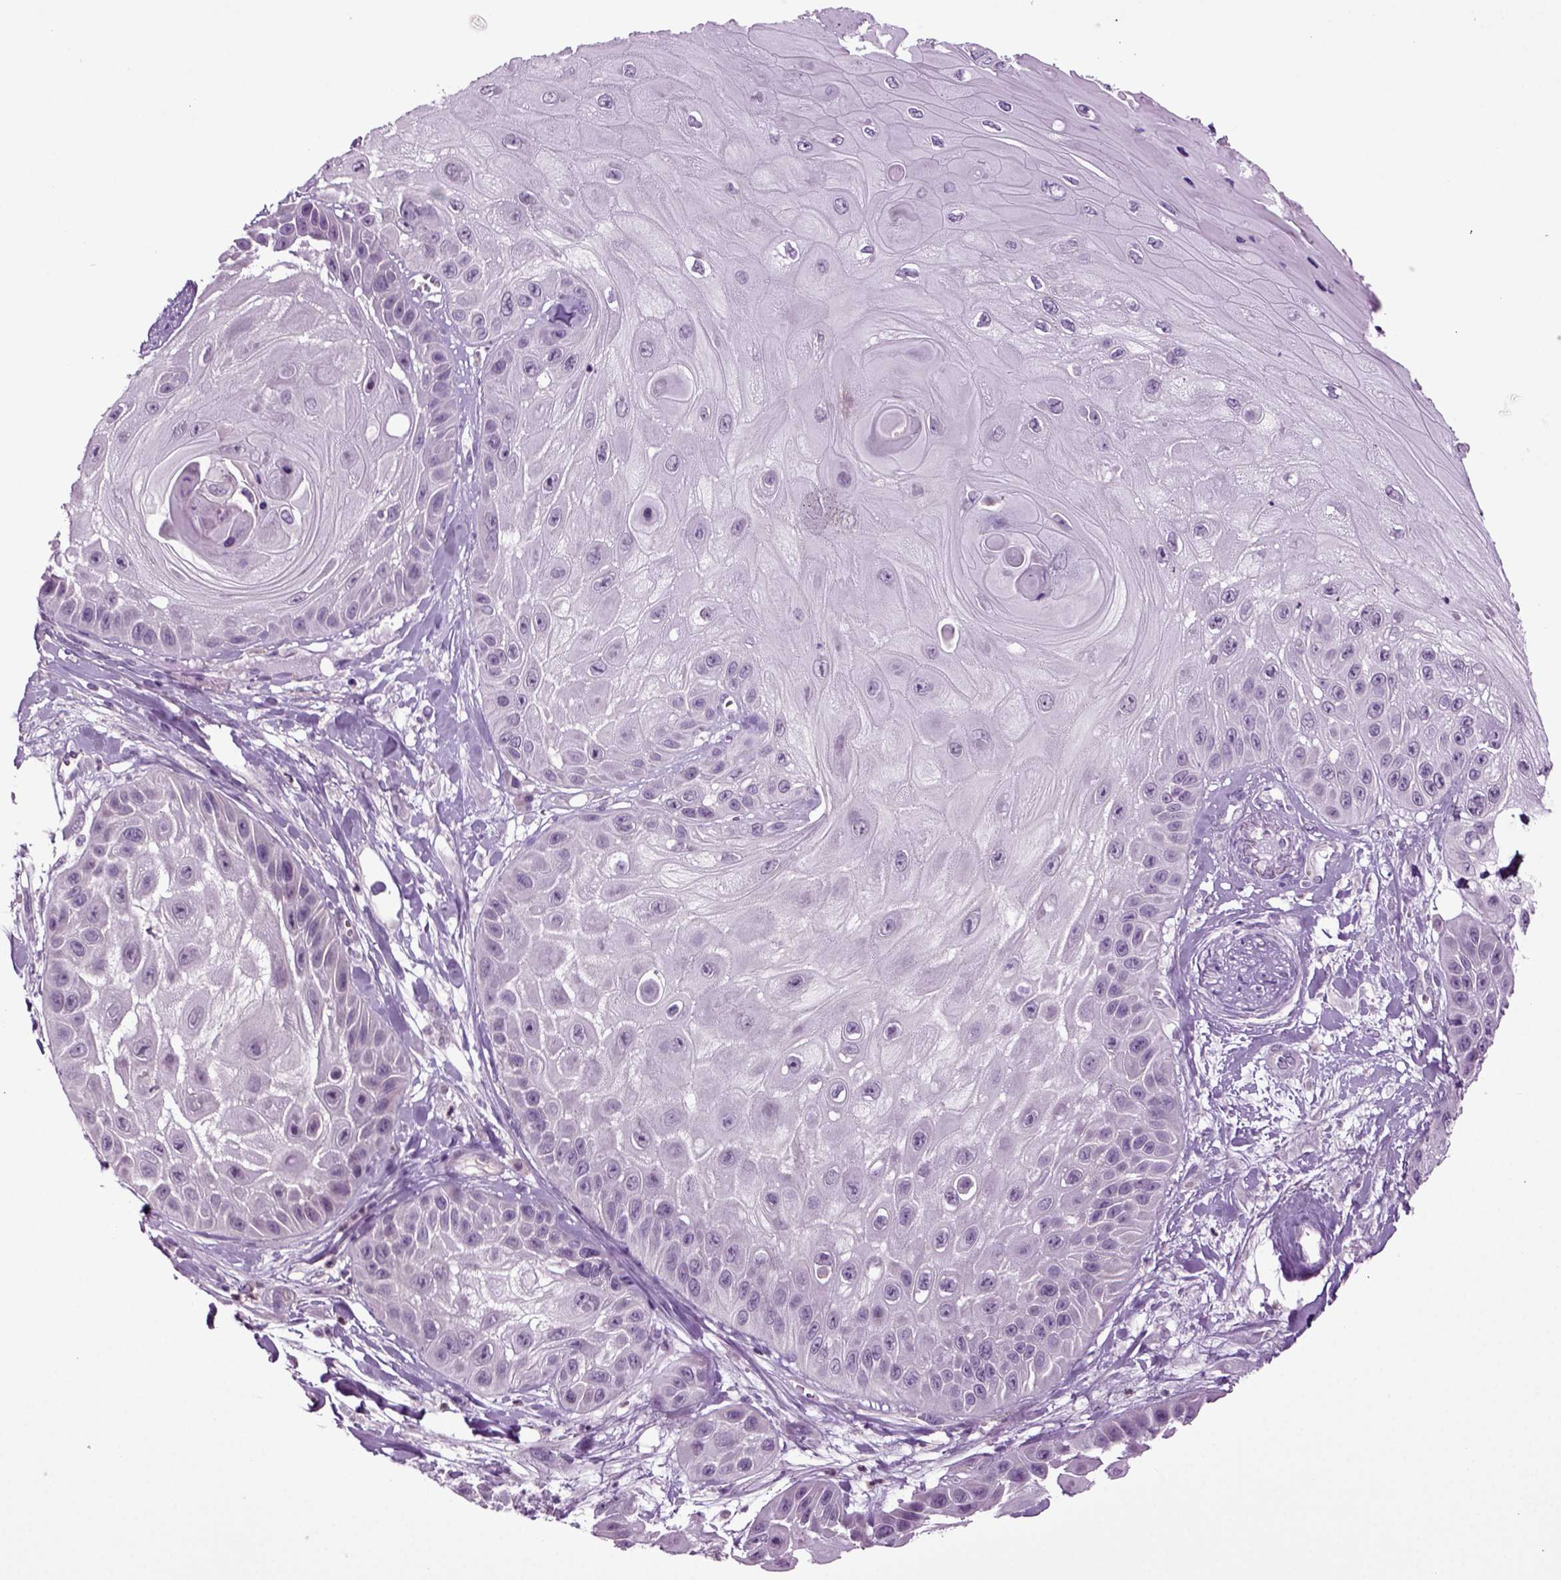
{"staining": {"intensity": "negative", "quantity": "none", "location": "none"}, "tissue": "skin cancer", "cell_type": "Tumor cells", "image_type": "cancer", "snomed": [{"axis": "morphology", "description": "Normal tissue, NOS"}, {"axis": "morphology", "description": "Squamous cell carcinoma, NOS"}, {"axis": "topography", "description": "Skin"}], "caption": "Squamous cell carcinoma (skin) was stained to show a protein in brown. There is no significant staining in tumor cells.", "gene": "FGF11", "patient": {"sex": "male", "age": 79}}